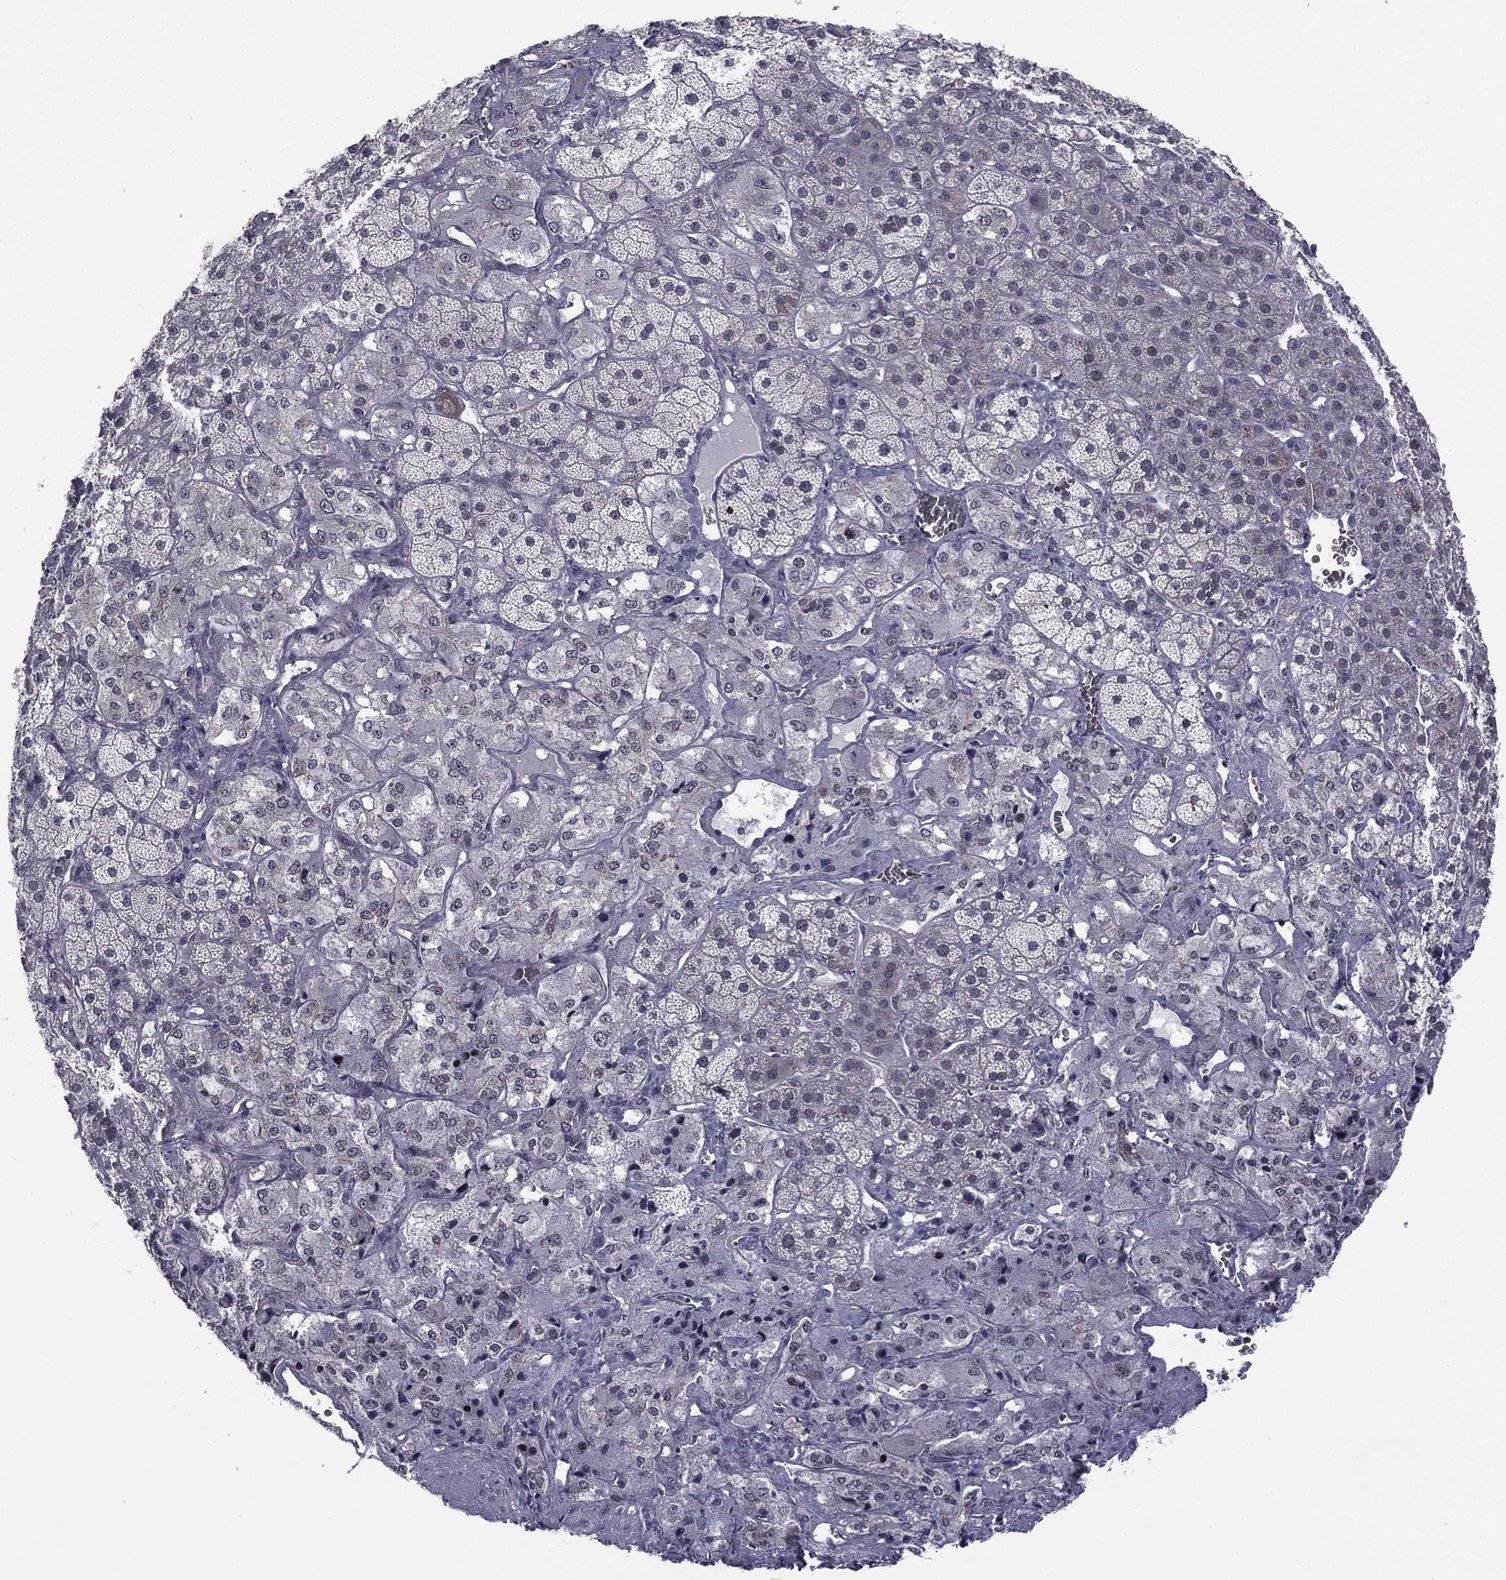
{"staining": {"intensity": "negative", "quantity": "none", "location": "none"}, "tissue": "adrenal gland", "cell_type": "Glandular cells", "image_type": "normal", "snomed": [{"axis": "morphology", "description": "Normal tissue, NOS"}, {"axis": "topography", "description": "Adrenal gland"}], "caption": "DAB (3,3'-diaminobenzidine) immunohistochemical staining of normal adrenal gland displays no significant positivity in glandular cells. (DAB immunohistochemistry (IHC) with hematoxylin counter stain).", "gene": "ACTRT2", "patient": {"sex": "male", "age": 57}}